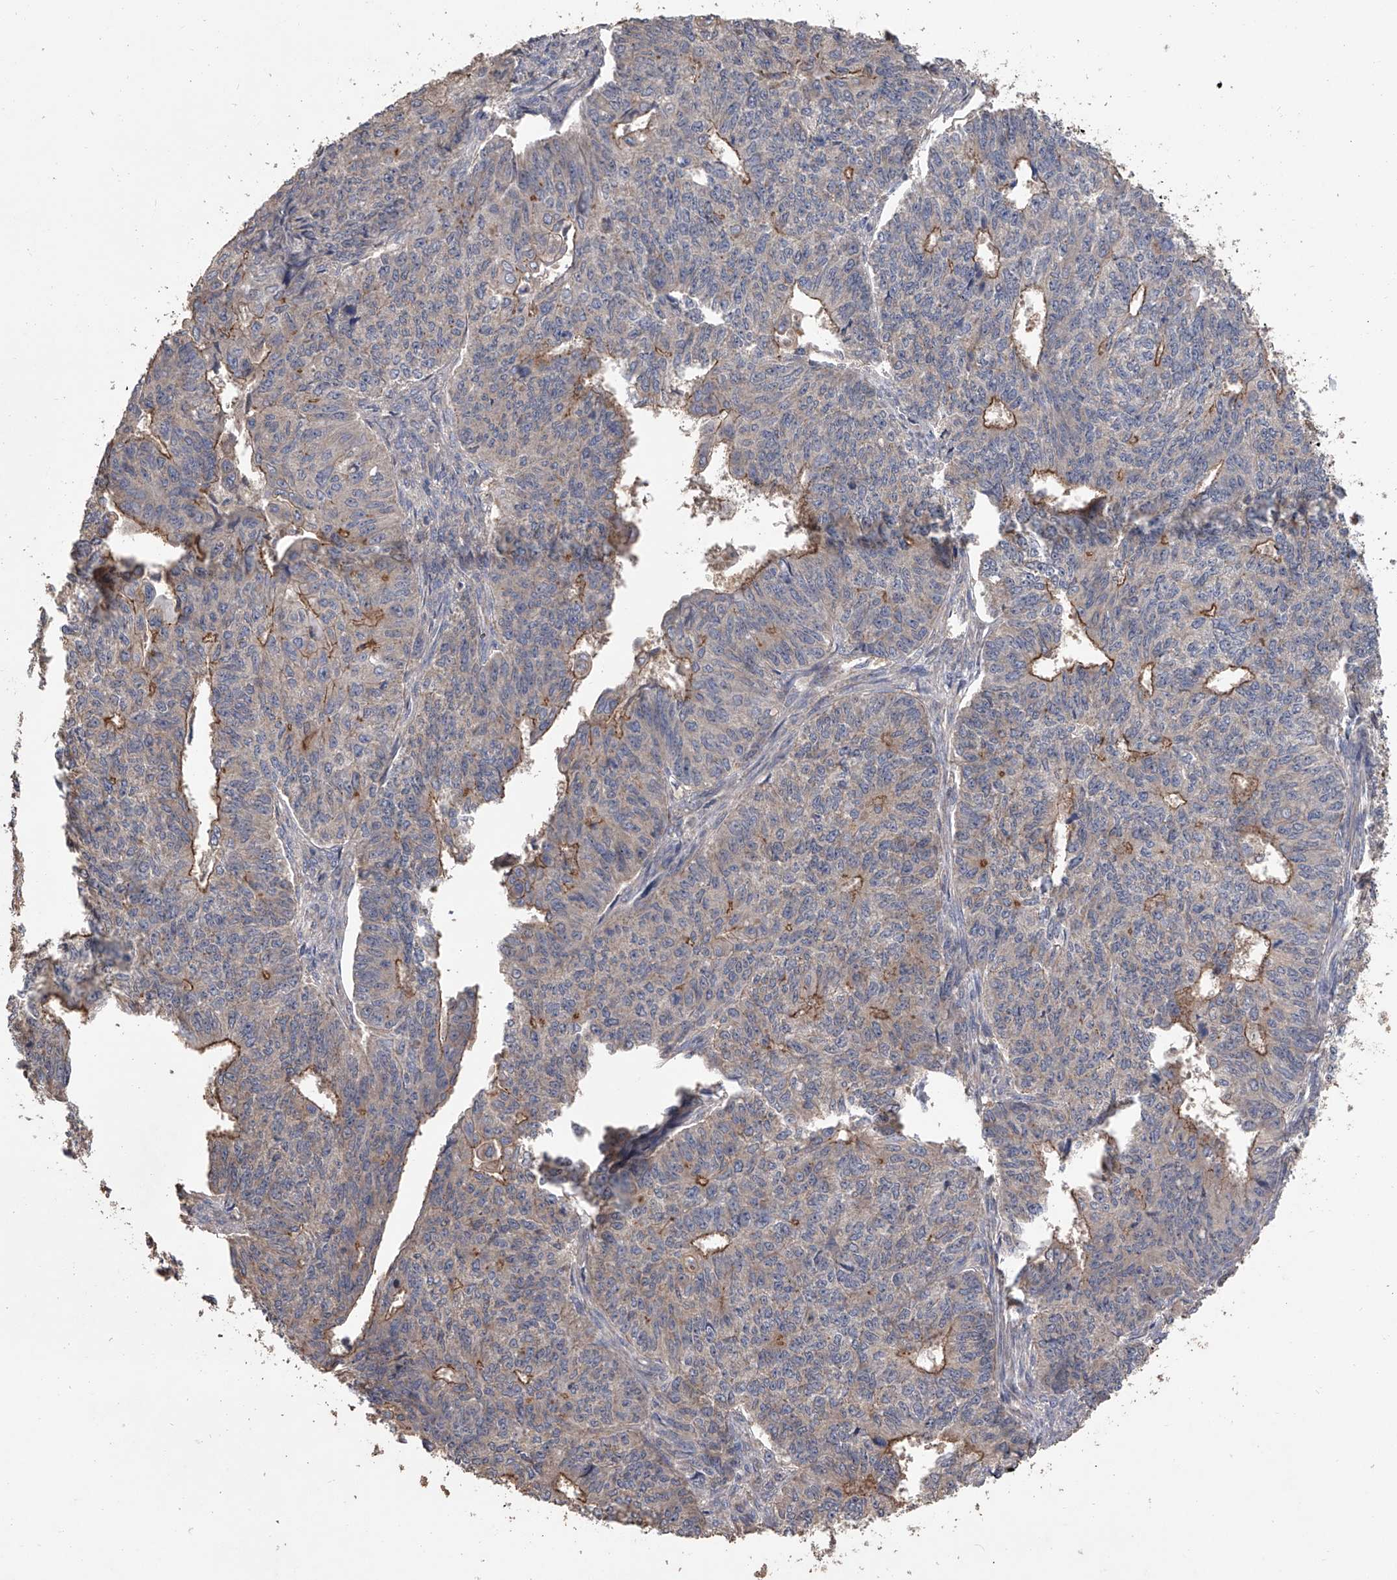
{"staining": {"intensity": "moderate", "quantity": "<25%", "location": "cytoplasmic/membranous"}, "tissue": "endometrial cancer", "cell_type": "Tumor cells", "image_type": "cancer", "snomed": [{"axis": "morphology", "description": "Adenocarcinoma, NOS"}, {"axis": "topography", "description": "Endometrium"}], "caption": "Immunohistochemical staining of human endometrial adenocarcinoma exhibits low levels of moderate cytoplasmic/membranous protein staining in about <25% of tumor cells. Immunohistochemistry stains the protein in brown and the nuclei are stained blue.", "gene": "ZNF343", "patient": {"sex": "female", "age": 32}}